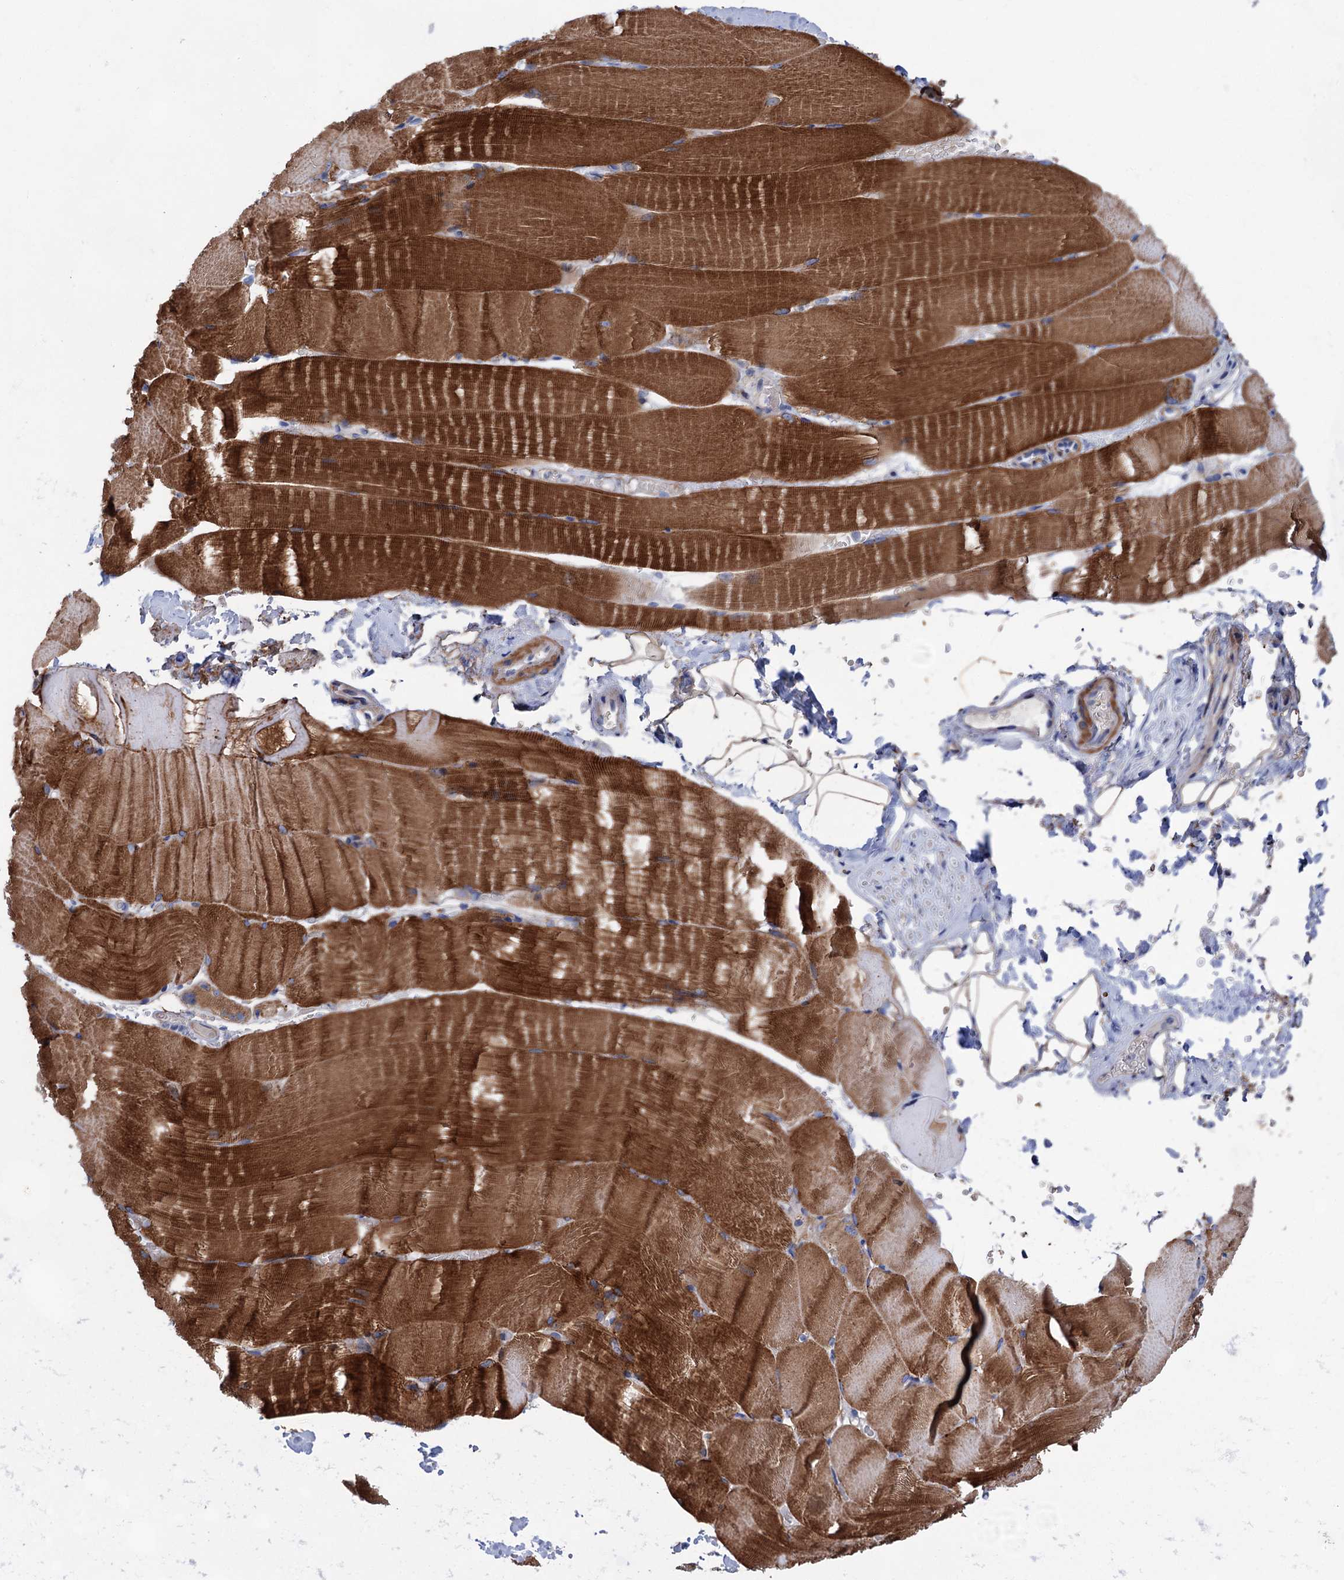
{"staining": {"intensity": "strong", "quantity": ">75%", "location": "cytoplasmic/membranous"}, "tissue": "skeletal muscle", "cell_type": "Myocytes", "image_type": "normal", "snomed": [{"axis": "morphology", "description": "Normal tissue, NOS"}, {"axis": "topography", "description": "Skeletal muscle"}, {"axis": "topography", "description": "Parathyroid gland"}], "caption": "Skeletal muscle stained with DAB (3,3'-diaminobenzidine) immunohistochemistry (IHC) displays high levels of strong cytoplasmic/membranous positivity in about >75% of myocytes.", "gene": "GPR155", "patient": {"sex": "female", "age": 37}}